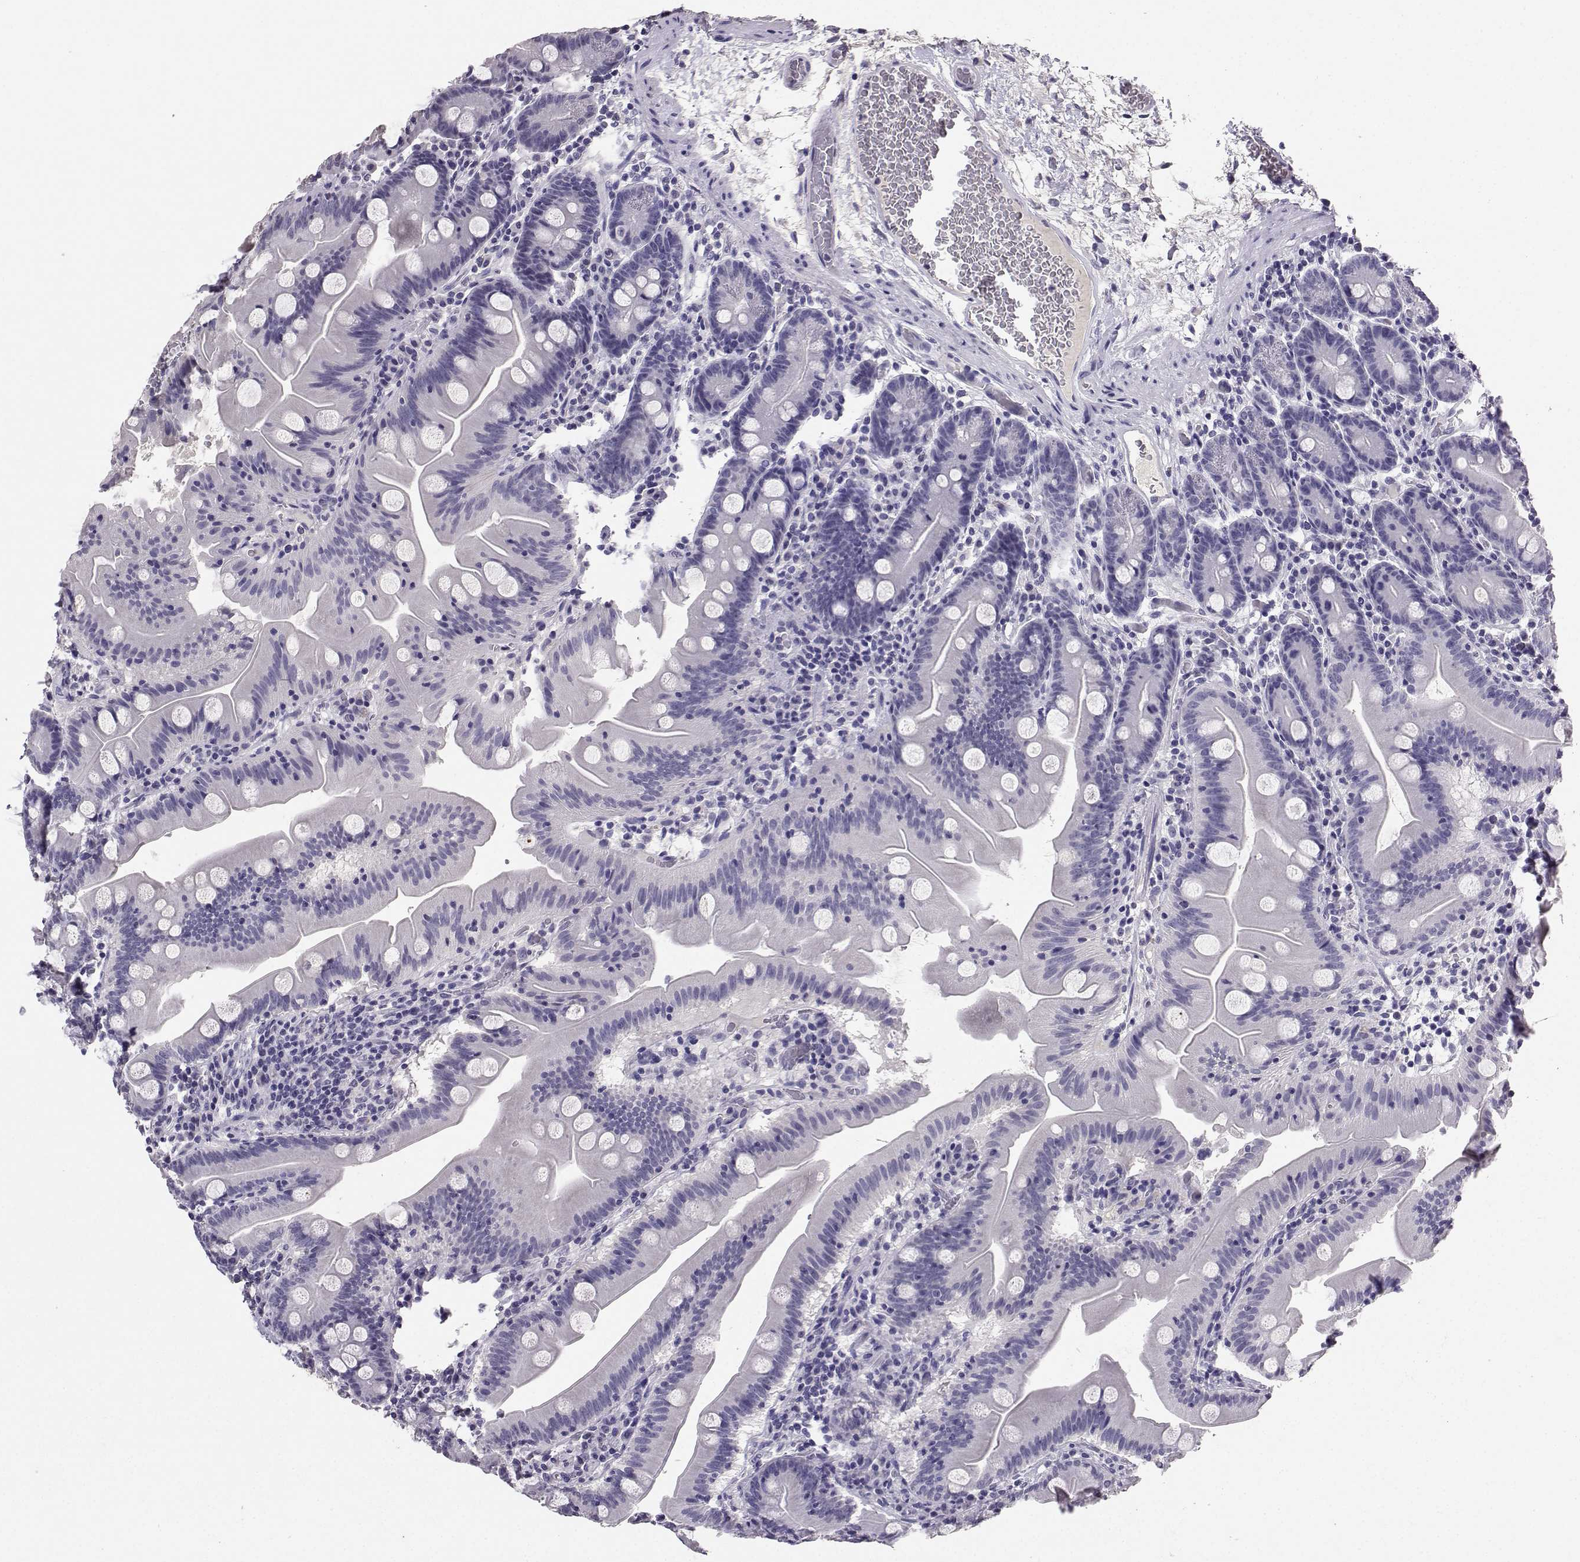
{"staining": {"intensity": "negative", "quantity": "none", "location": "none"}, "tissue": "small intestine", "cell_type": "Glandular cells", "image_type": "normal", "snomed": [{"axis": "morphology", "description": "Normal tissue, NOS"}, {"axis": "topography", "description": "Small intestine"}], "caption": "Glandular cells are negative for brown protein staining in normal small intestine. The staining was performed using DAB (3,3'-diaminobenzidine) to visualize the protein expression in brown, while the nuclei were stained in blue with hematoxylin (Magnification: 20x).", "gene": "SPAG11A", "patient": {"sex": "male", "age": 37}}